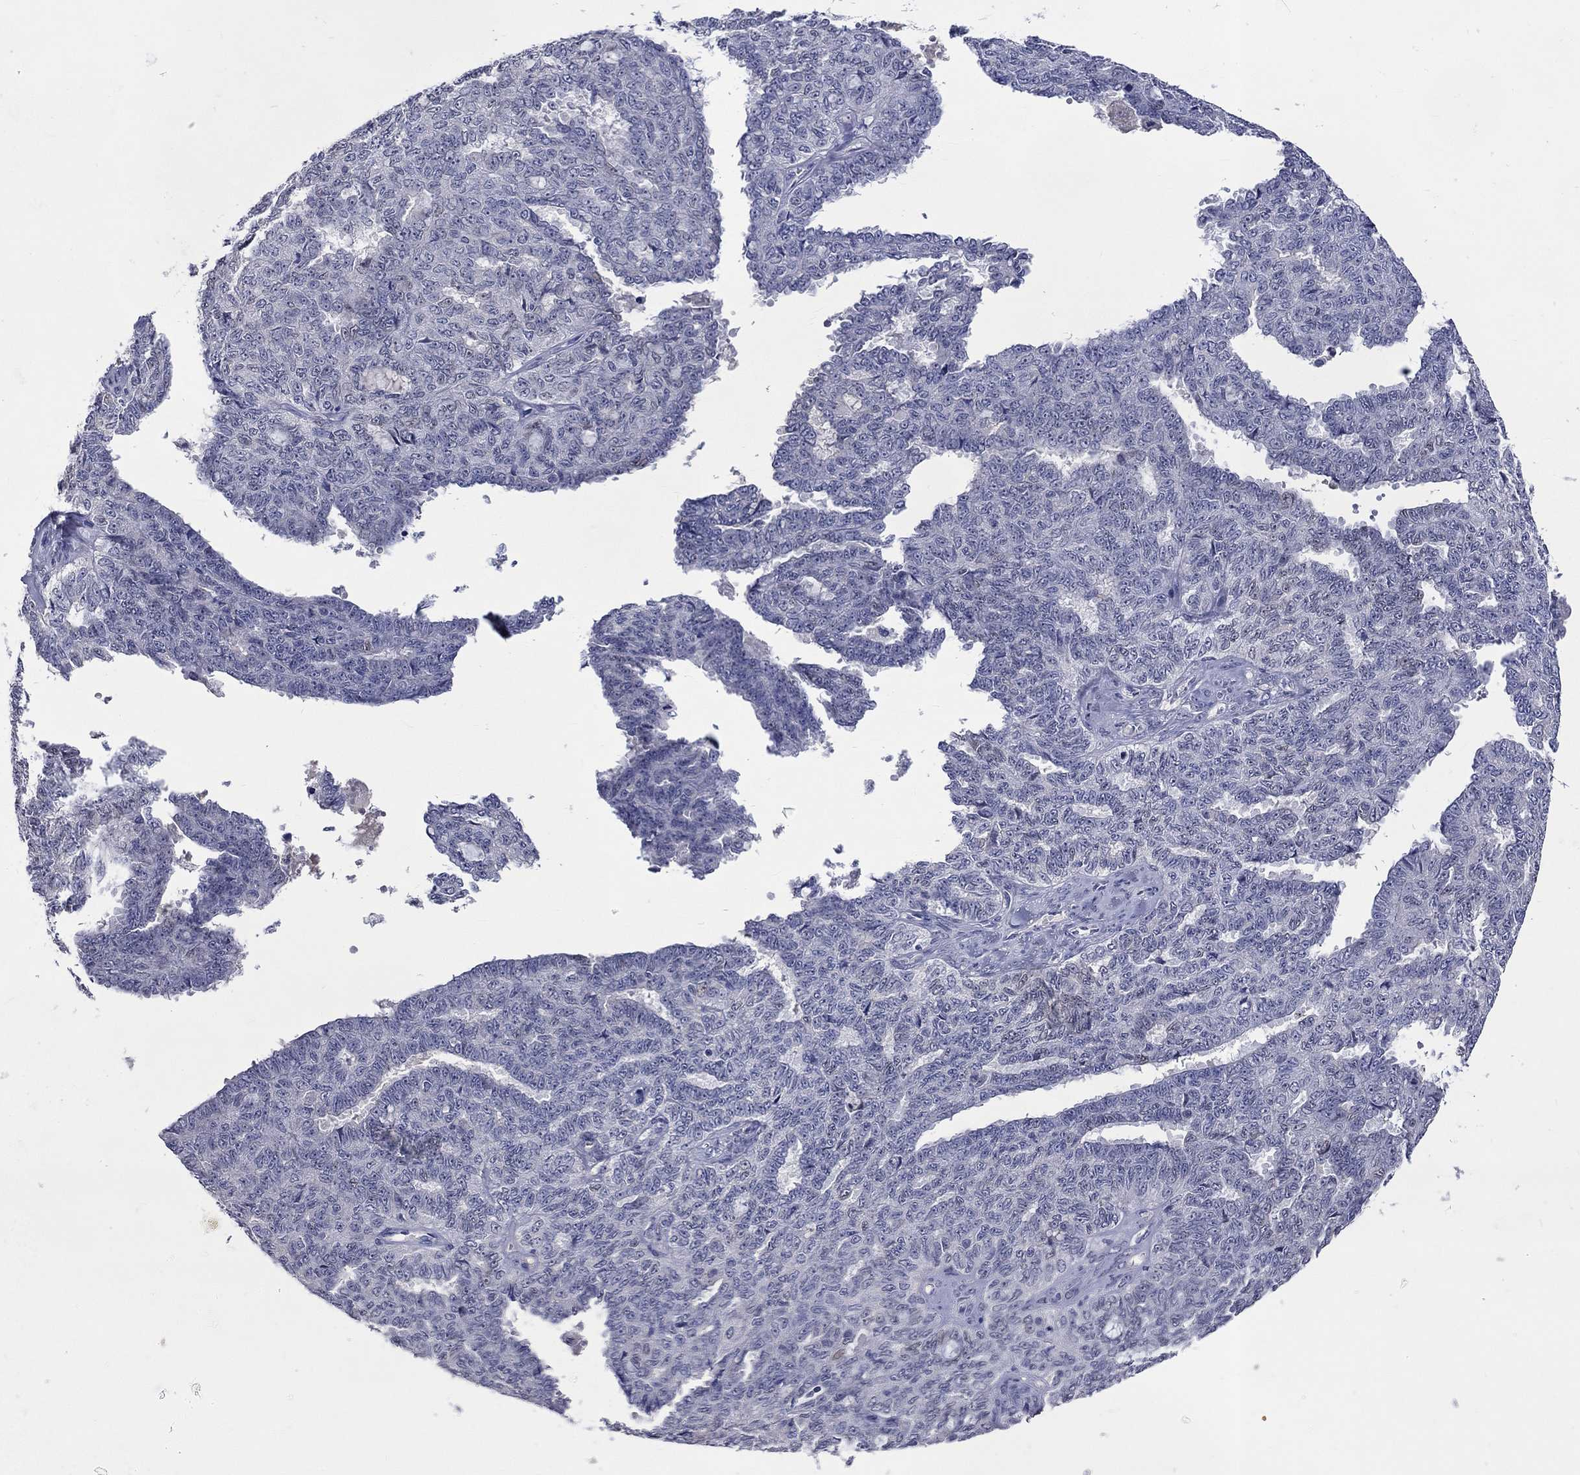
{"staining": {"intensity": "negative", "quantity": "none", "location": "none"}, "tissue": "ovarian cancer", "cell_type": "Tumor cells", "image_type": "cancer", "snomed": [{"axis": "morphology", "description": "Cystadenocarcinoma, serous, NOS"}, {"axis": "topography", "description": "Ovary"}], "caption": "High magnification brightfield microscopy of ovarian serous cystadenocarcinoma stained with DAB (brown) and counterstained with hematoxylin (blue): tumor cells show no significant staining.", "gene": "LRFN4", "patient": {"sex": "female", "age": 71}}